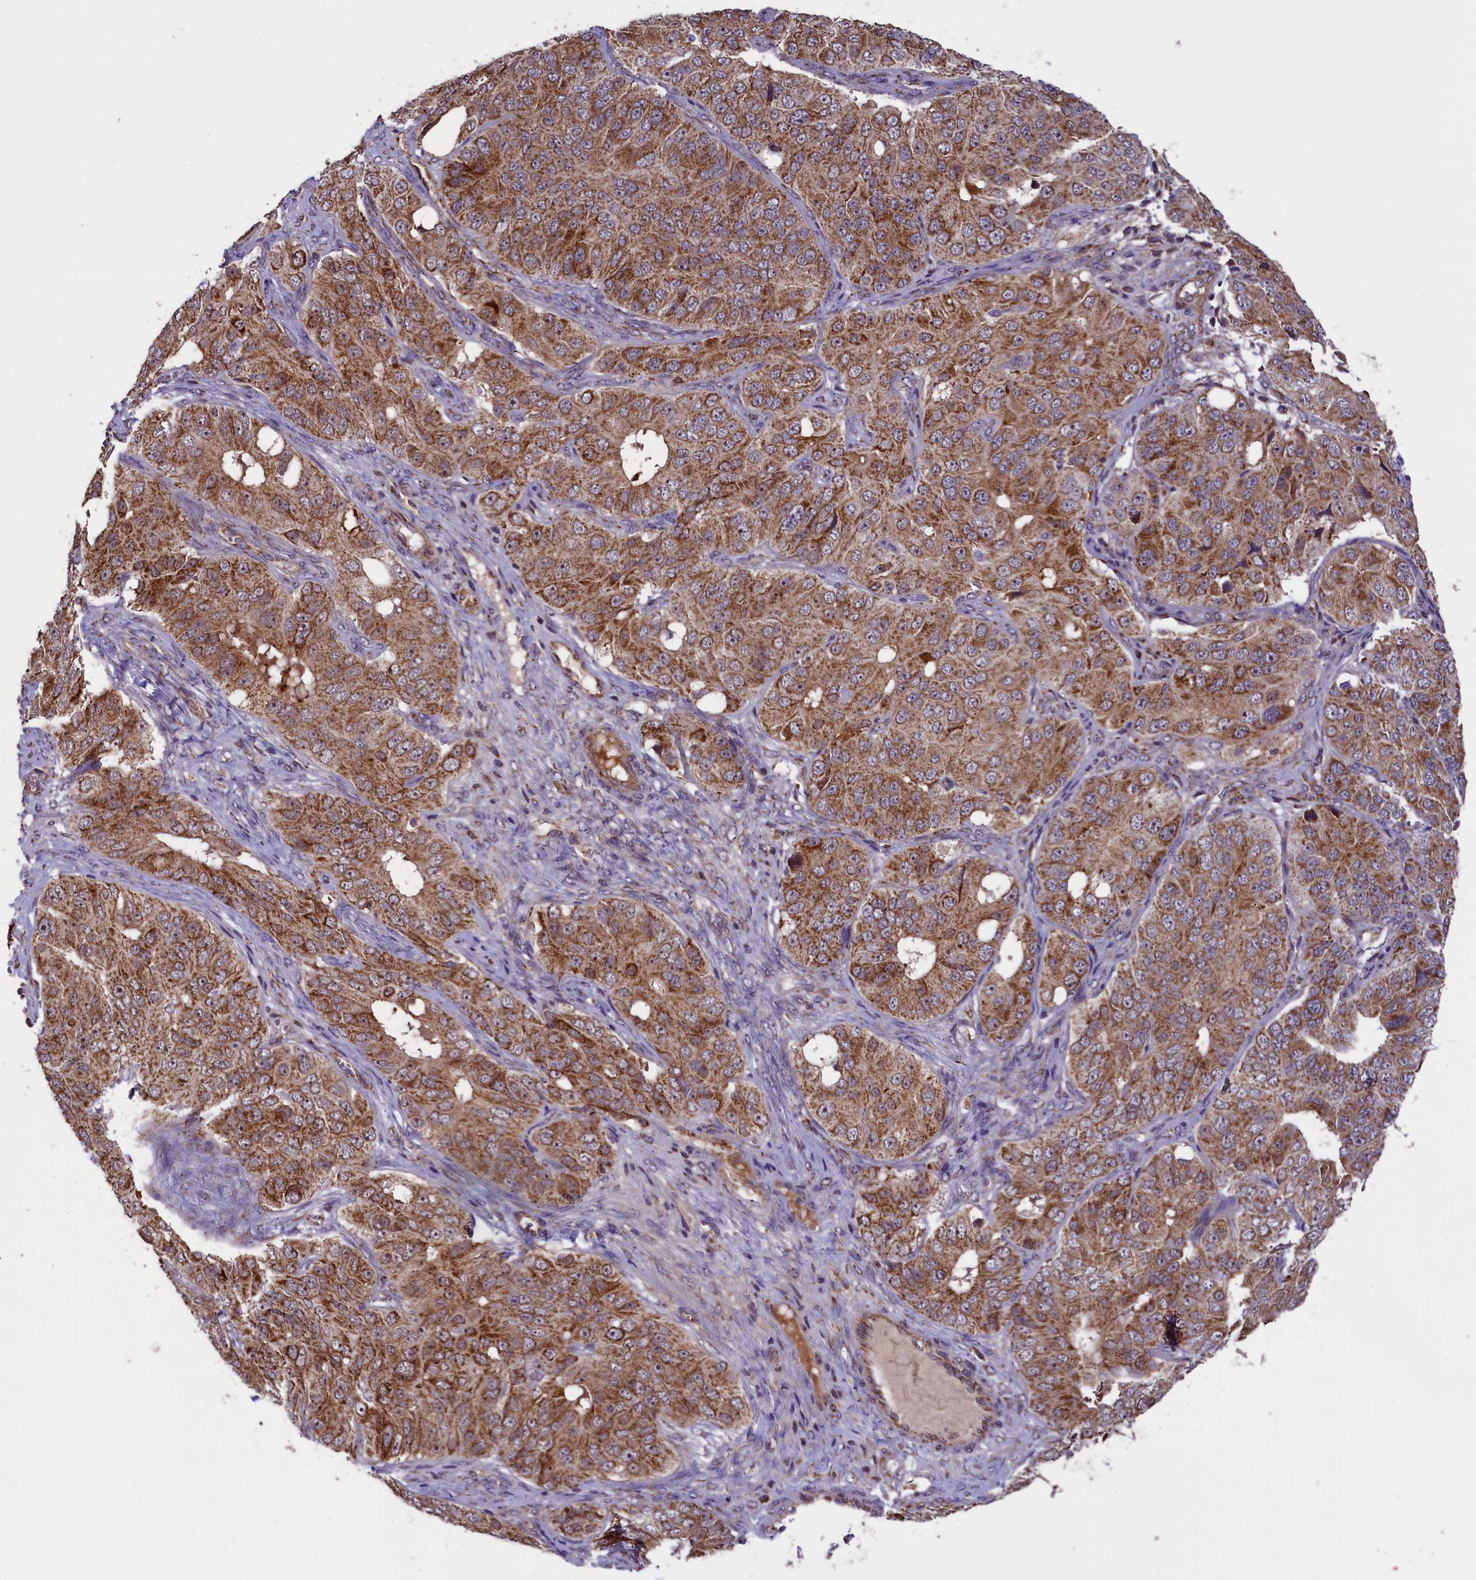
{"staining": {"intensity": "moderate", "quantity": ">75%", "location": "cytoplasmic/membranous"}, "tissue": "ovarian cancer", "cell_type": "Tumor cells", "image_type": "cancer", "snomed": [{"axis": "morphology", "description": "Carcinoma, endometroid"}, {"axis": "topography", "description": "Ovary"}], "caption": "Brown immunohistochemical staining in human ovarian cancer (endometroid carcinoma) shows moderate cytoplasmic/membranous expression in about >75% of tumor cells. (DAB (3,3'-diaminobenzidine) IHC with brightfield microscopy, high magnification).", "gene": "GLRX5", "patient": {"sex": "female", "age": 51}}